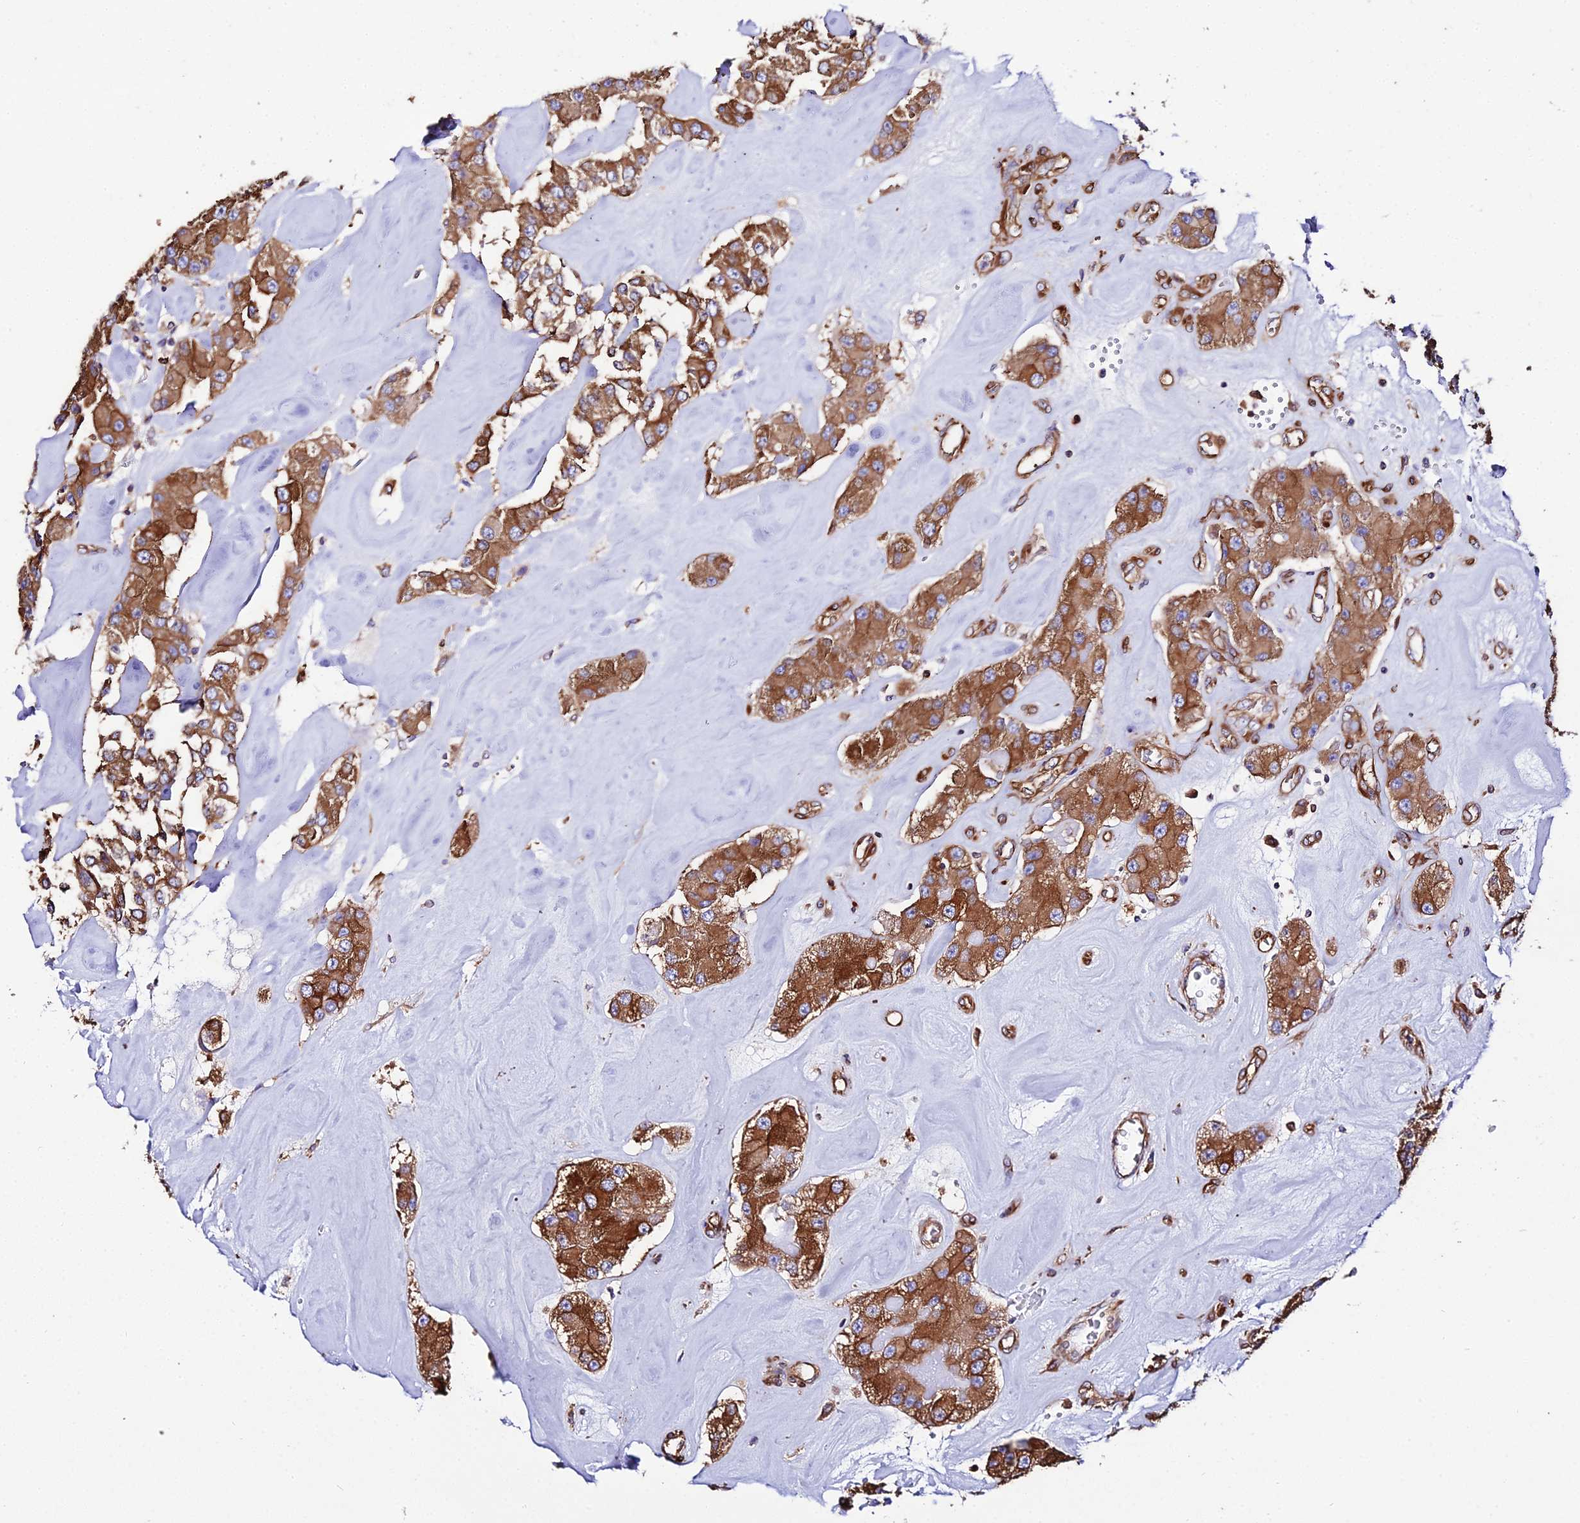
{"staining": {"intensity": "strong", "quantity": ">75%", "location": "cytoplasmic/membranous"}, "tissue": "carcinoid", "cell_type": "Tumor cells", "image_type": "cancer", "snomed": [{"axis": "morphology", "description": "Carcinoid, malignant, NOS"}, {"axis": "topography", "description": "Pancreas"}], "caption": "An image showing strong cytoplasmic/membranous expression in about >75% of tumor cells in carcinoid (malignant), as visualized by brown immunohistochemical staining.", "gene": "TUBA3D", "patient": {"sex": "male", "age": 41}}